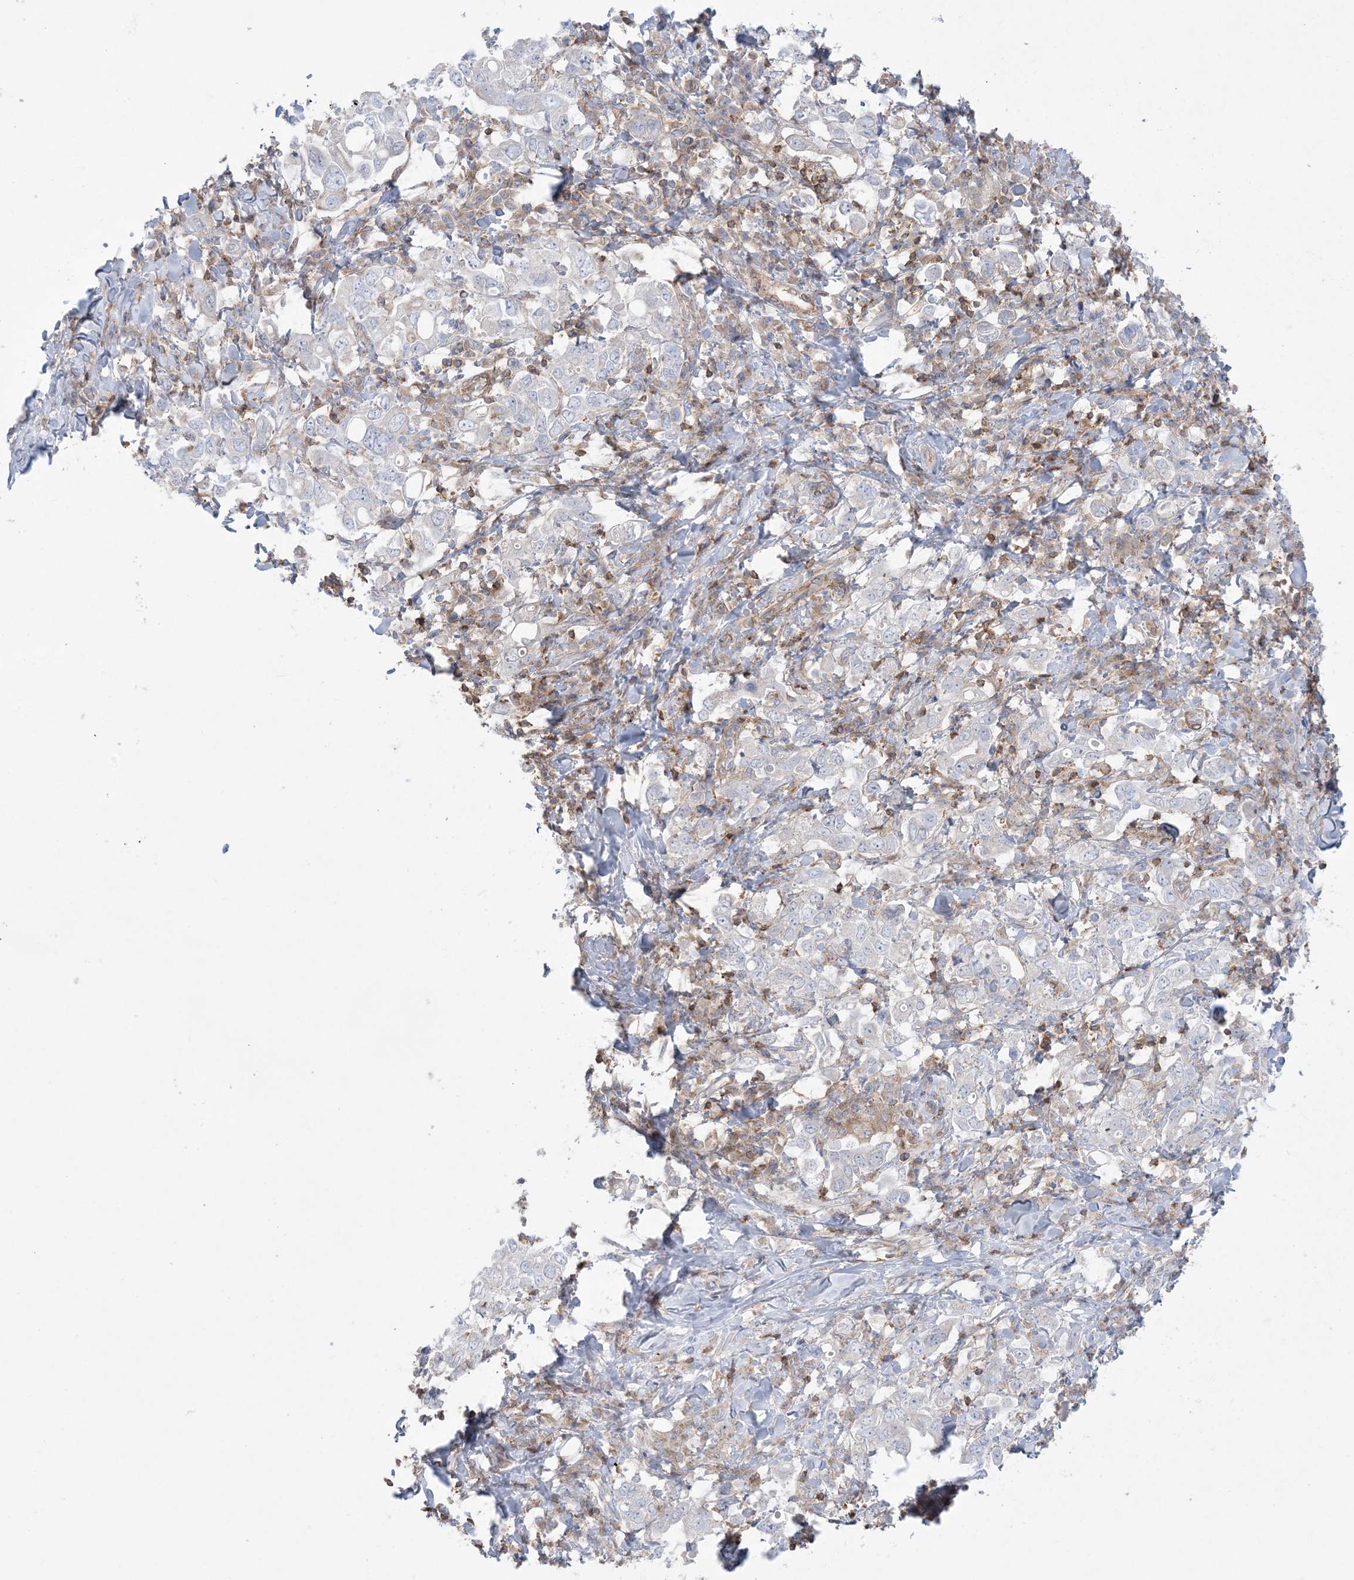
{"staining": {"intensity": "negative", "quantity": "none", "location": "none"}, "tissue": "stomach cancer", "cell_type": "Tumor cells", "image_type": "cancer", "snomed": [{"axis": "morphology", "description": "Adenocarcinoma, NOS"}, {"axis": "topography", "description": "Stomach, upper"}], "caption": "Immunohistochemistry photomicrograph of human adenocarcinoma (stomach) stained for a protein (brown), which displays no staining in tumor cells.", "gene": "ARHGAP30", "patient": {"sex": "male", "age": 62}}